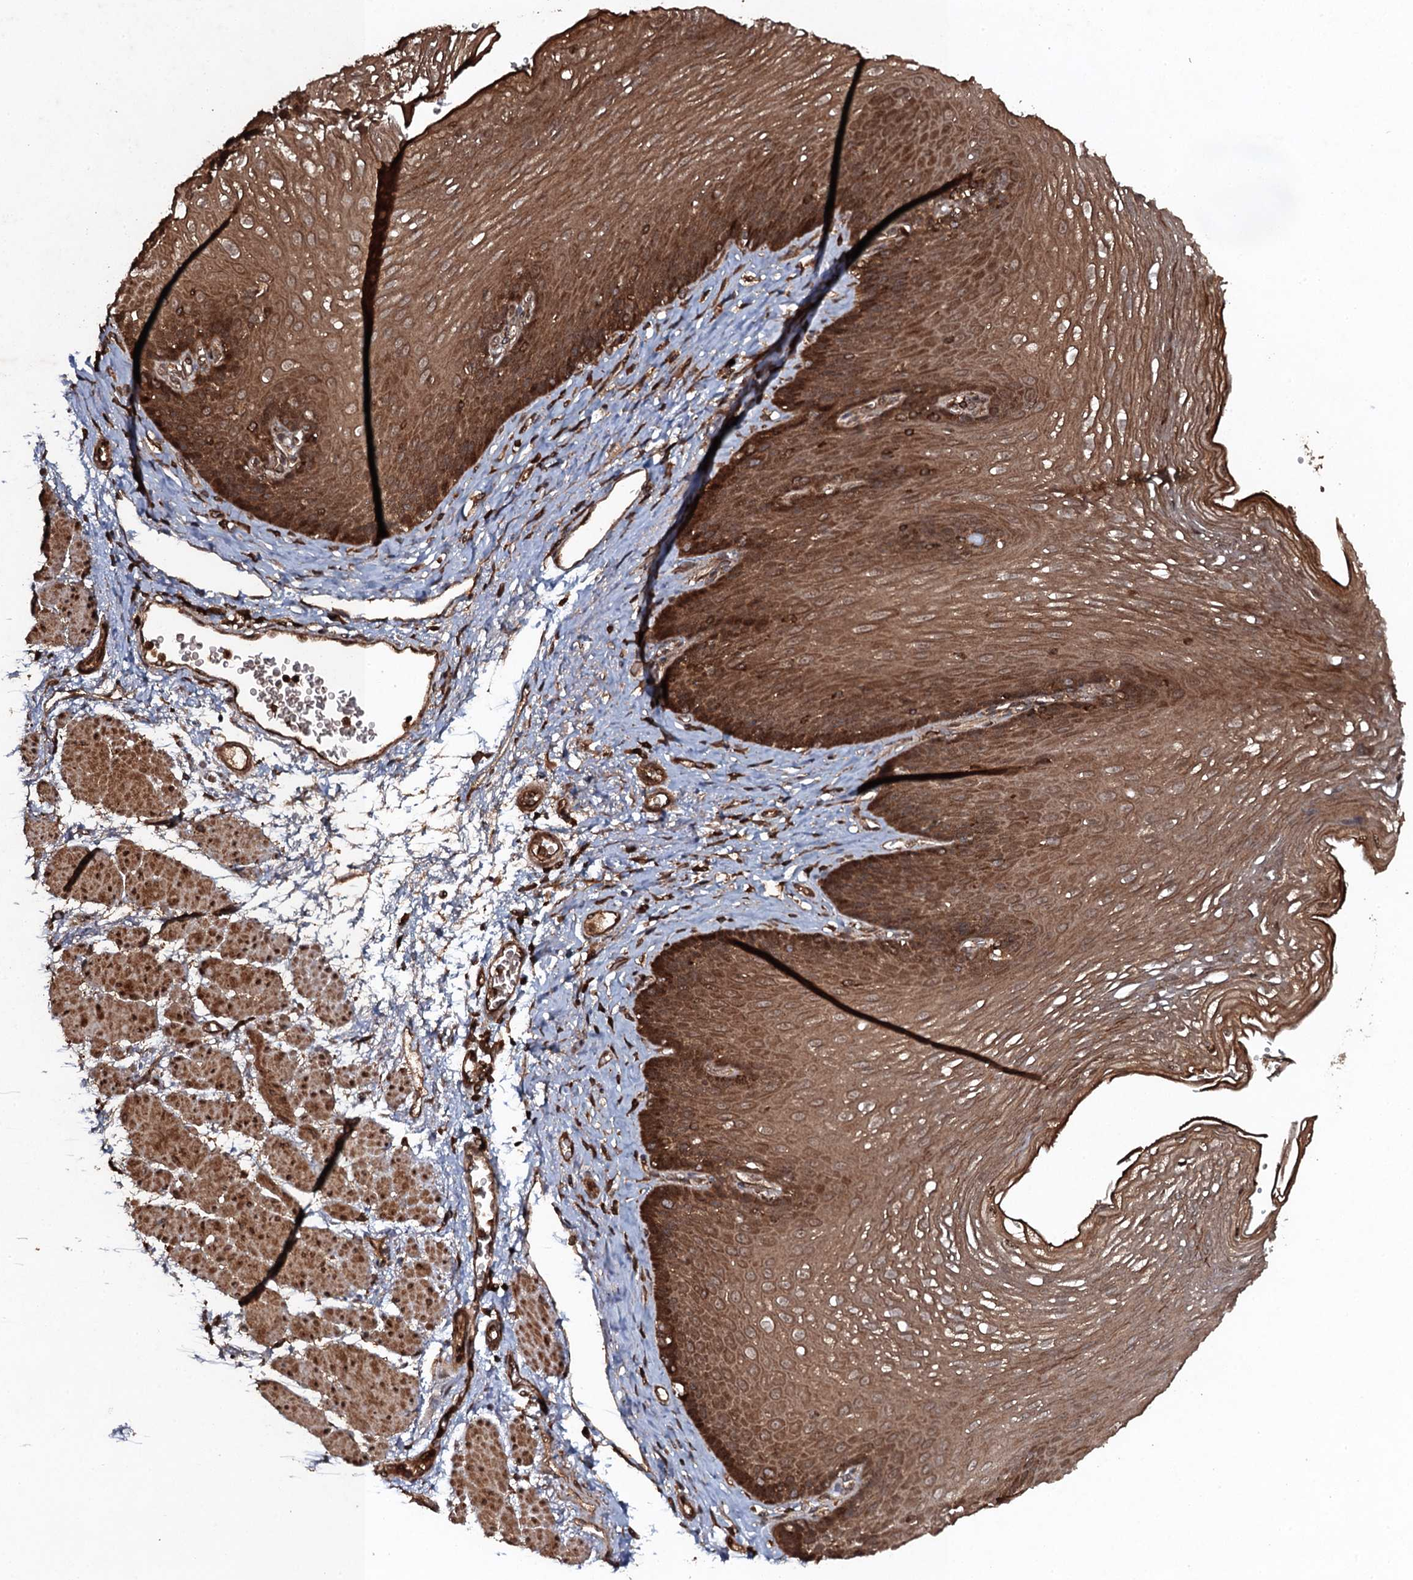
{"staining": {"intensity": "strong", "quantity": ">75%", "location": "cytoplasmic/membranous"}, "tissue": "esophagus", "cell_type": "Squamous epithelial cells", "image_type": "normal", "snomed": [{"axis": "morphology", "description": "Normal tissue, NOS"}, {"axis": "topography", "description": "Esophagus"}], "caption": "This micrograph shows immunohistochemistry (IHC) staining of normal esophagus, with high strong cytoplasmic/membranous positivity in about >75% of squamous epithelial cells.", "gene": "ADGRG3", "patient": {"sex": "female", "age": 66}}